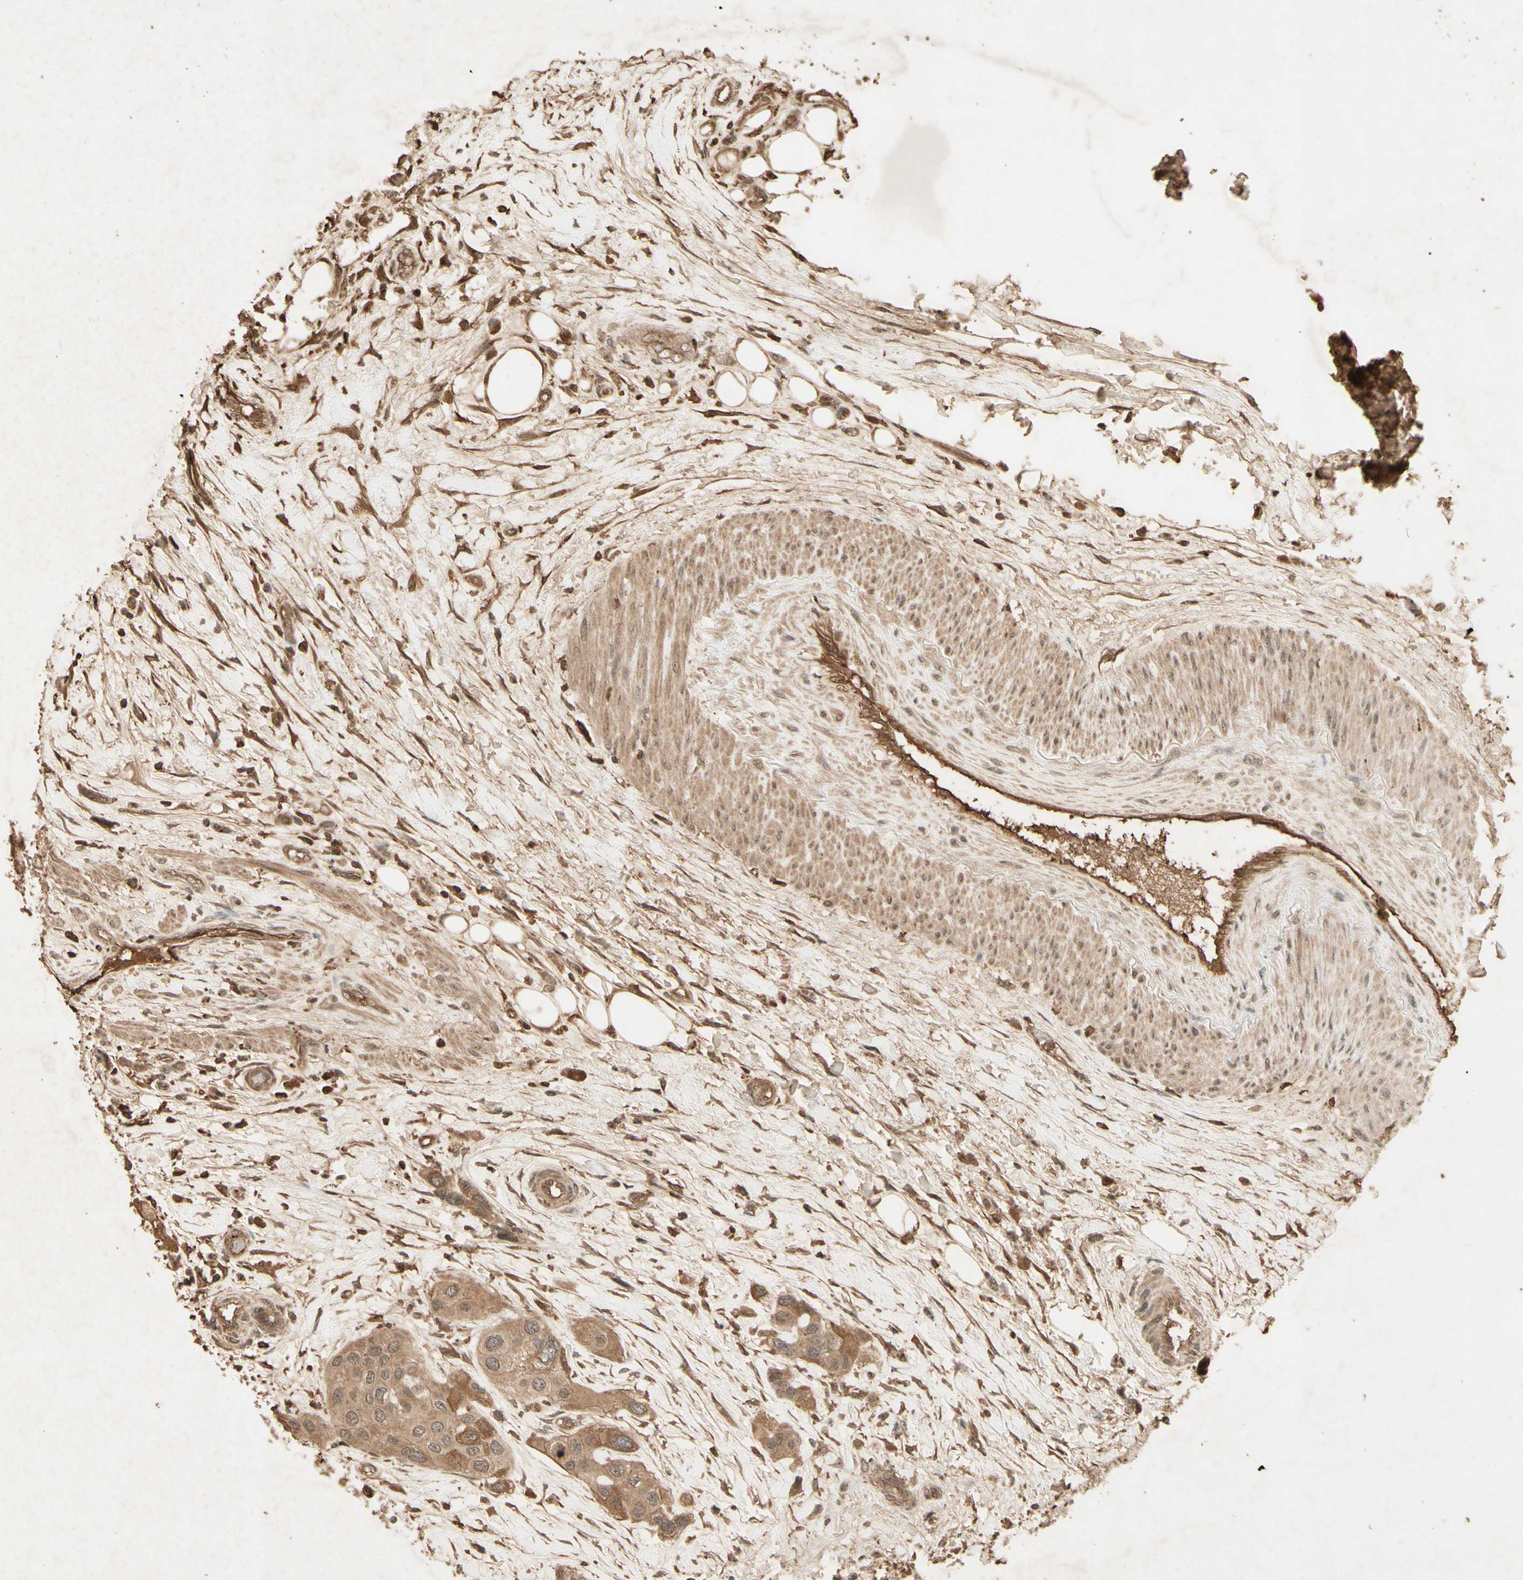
{"staining": {"intensity": "moderate", "quantity": ">75%", "location": "cytoplasmic/membranous"}, "tissue": "urothelial cancer", "cell_type": "Tumor cells", "image_type": "cancer", "snomed": [{"axis": "morphology", "description": "Urothelial carcinoma, High grade"}, {"axis": "topography", "description": "Urinary bladder"}], "caption": "Moderate cytoplasmic/membranous staining for a protein is appreciated in about >75% of tumor cells of high-grade urothelial carcinoma using immunohistochemistry.", "gene": "SMAD9", "patient": {"sex": "female", "age": 56}}